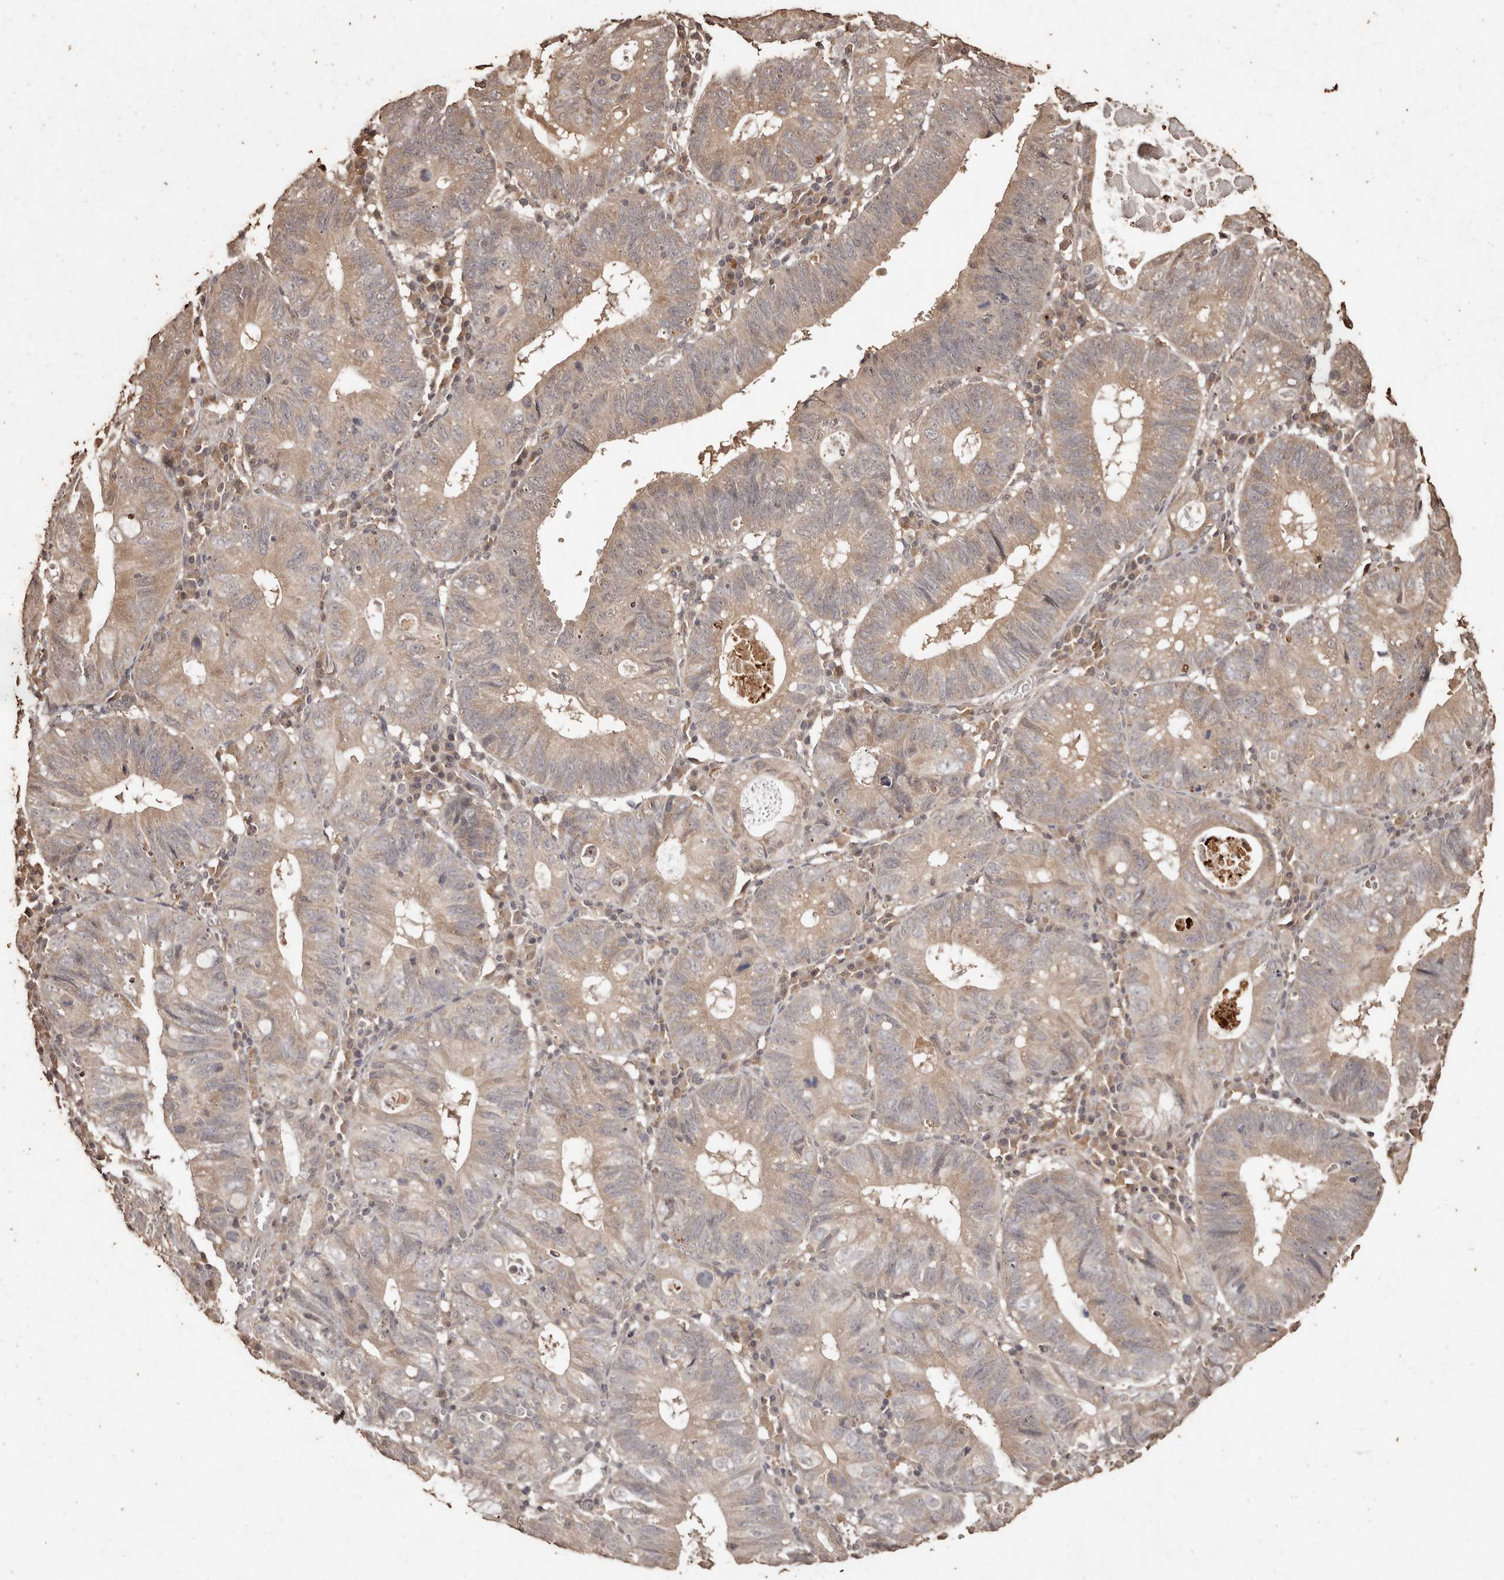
{"staining": {"intensity": "weak", "quantity": ">75%", "location": "cytoplasmic/membranous"}, "tissue": "stomach cancer", "cell_type": "Tumor cells", "image_type": "cancer", "snomed": [{"axis": "morphology", "description": "Adenocarcinoma, NOS"}, {"axis": "topography", "description": "Stomach"}], "caption": "Immunohistochemical staining of stomach cancer reveals low levels of weak cytoplasmic/membranous staining in approximately >75% of tumor cells.", "gene": "PKDCC", "patient": {"sex": "male", "age": 59}}